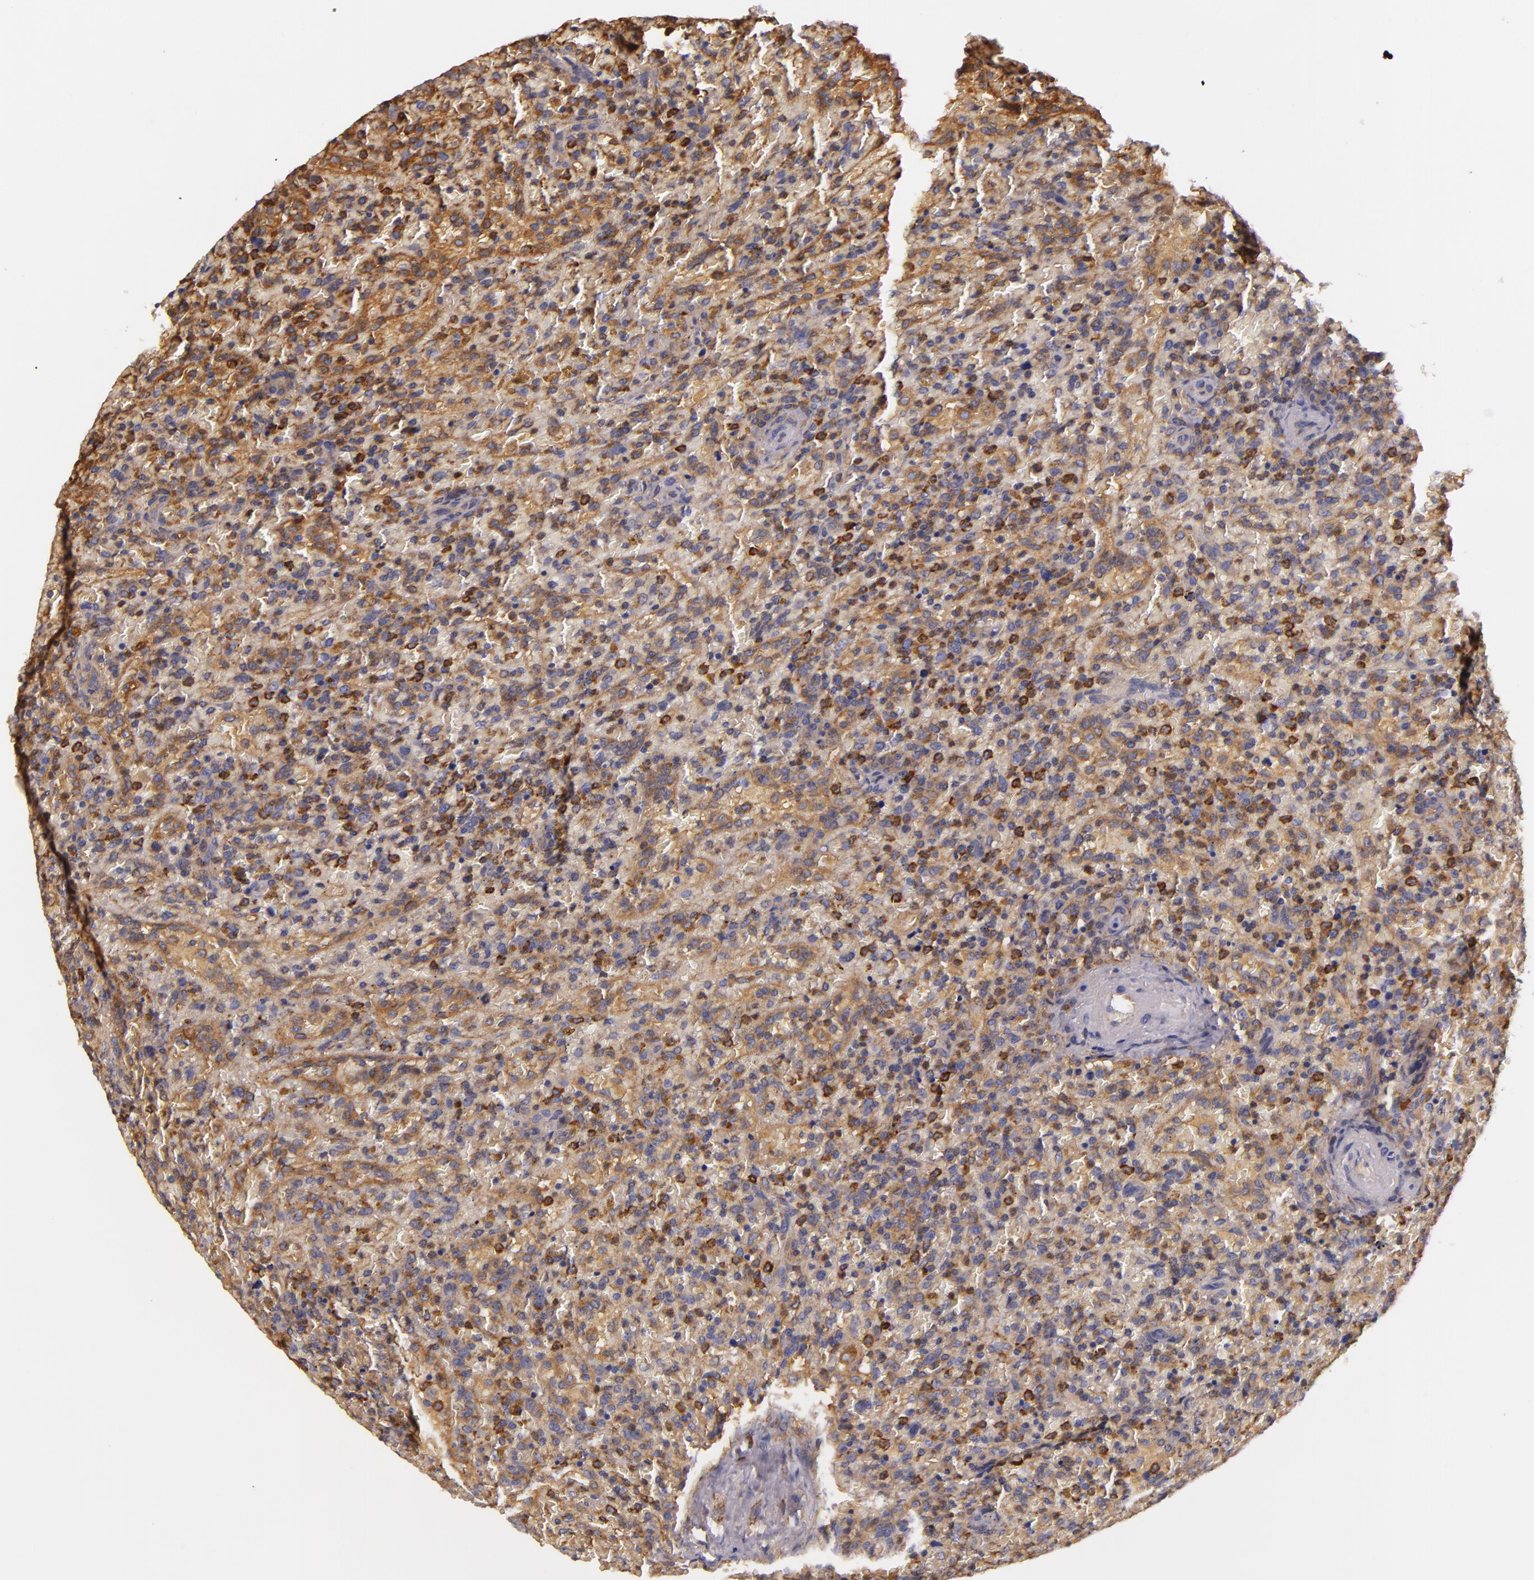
{"staining": {"intensity": "moderate", "quantity": ">75%", "location": "cytoplasmic/membranous"}, "tissue": "lymphoma", "cell_type": "Tumor cells", "image_type": "cancer", "snomed": [{"axis": "morphology", "description": "Malignant lymphoma, non-Hodgkin's type, High grade"}, {"axis": "topography", "description": "Spleen"}, {"axis": "topography", "description": "Lymph node"}], "caption": "Tumor cells reveal moderate cytoplasmic/membranous expression in approximately >75% of cells in malignant lymphoma, non-Hodgkin's type (high-grade).", "gene": "TOM1", "patient": {"sex": "female", "age": 70}}